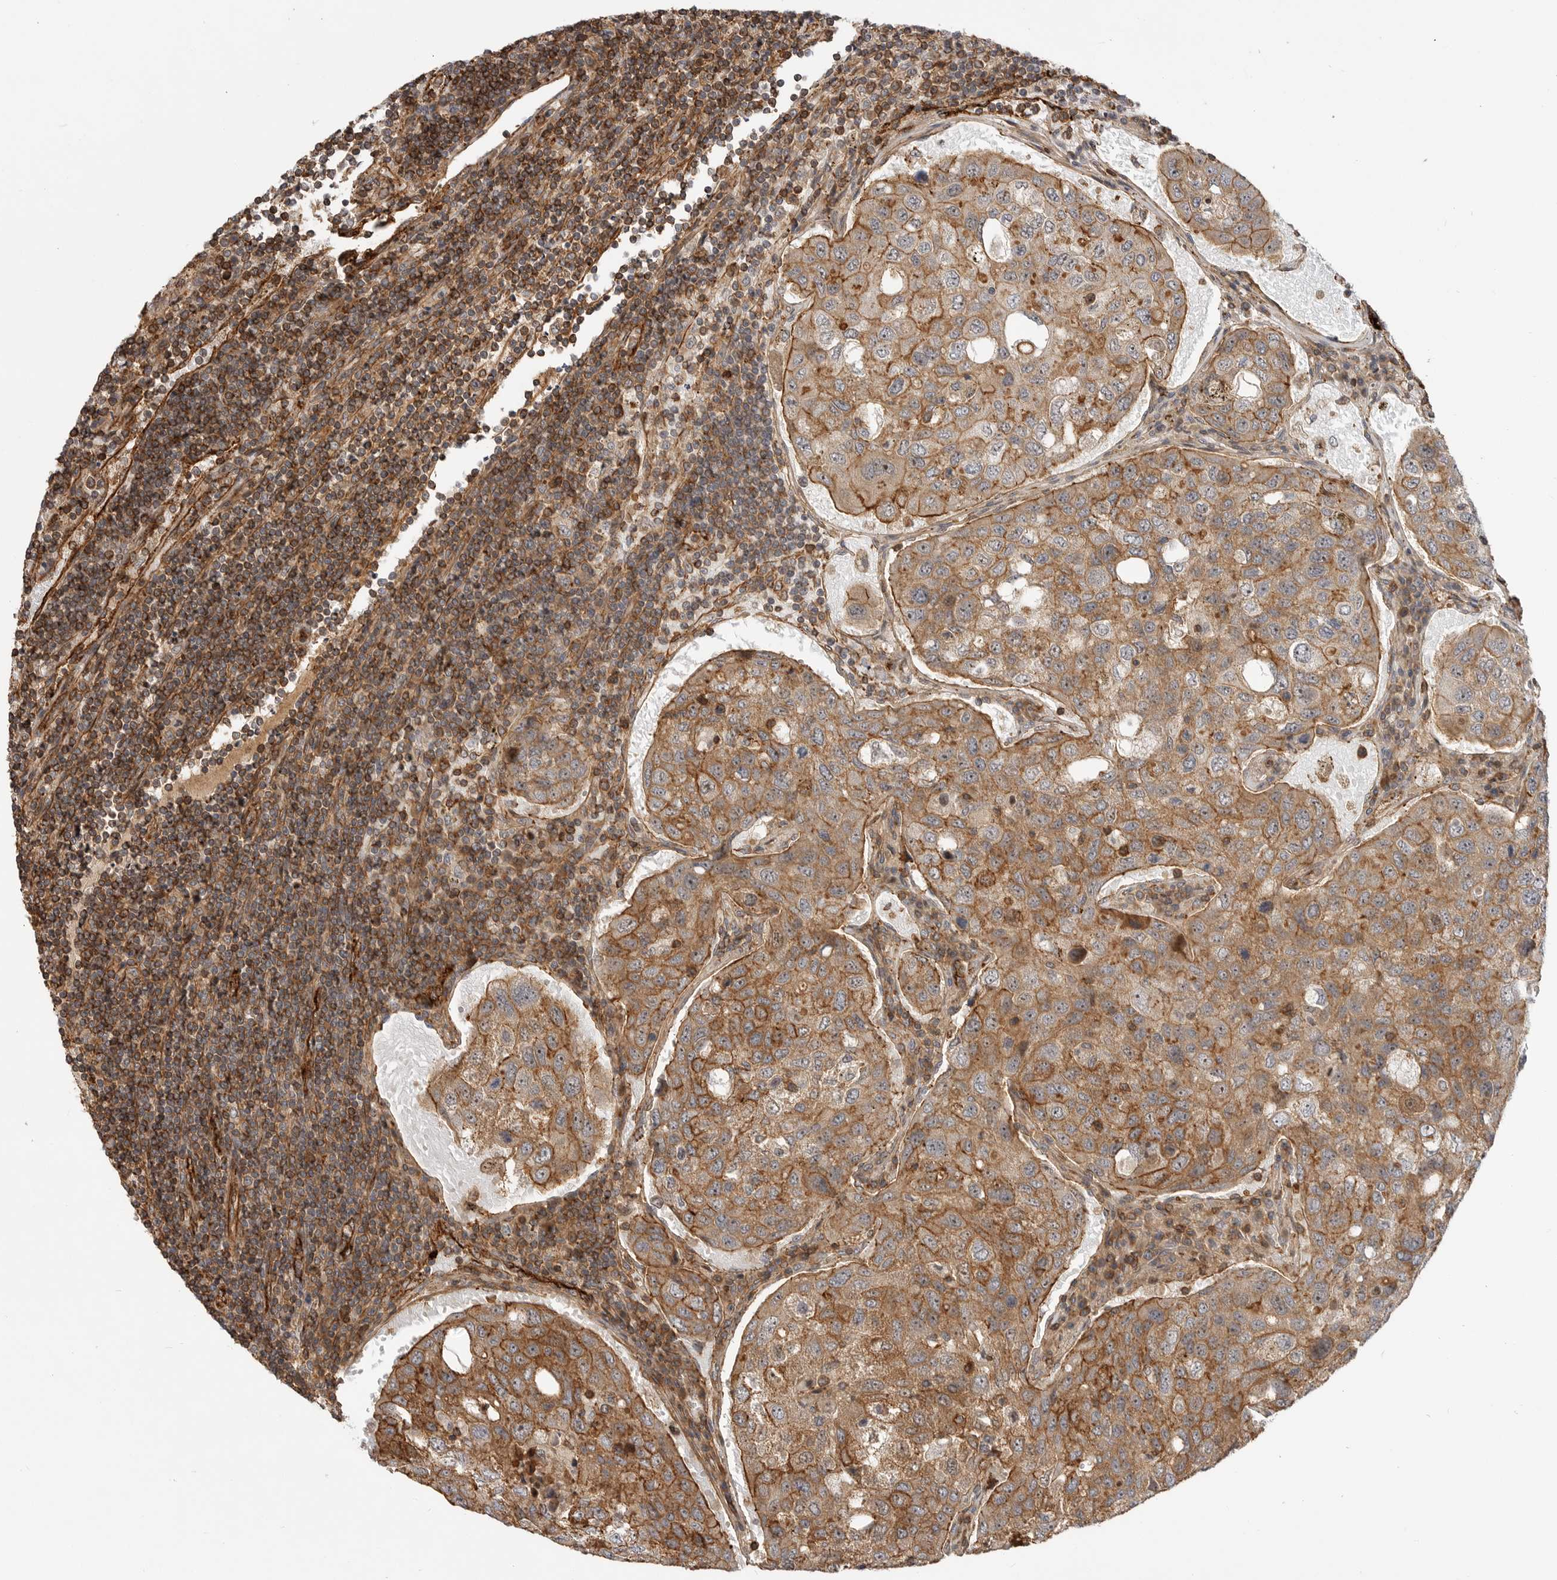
{"staining": {"intensity": "strong", "quantity": ">75%", "location": "cytoplasmic/membranous,nuclear"}, "tissue": "urothelial cancer", "cell_type": "Tumor cells", "image_type": "cancer", "snomed": [{"axis": "morphology", "description": "Urothelial carcinoma, High grade"}, {"axis": "topography", "description": "Lymph node"}, {"axis": "topography", "description": "Urinary bladder"}], "caption": "Immunohistochemical staining of urothelial cancer shows high levels of strong cytoplasmic/membranous and nuclear expression in approximately >75% of tumor cells.", "gene": "GPATCH2", "patient": {"sex": "male", "age": 51}}